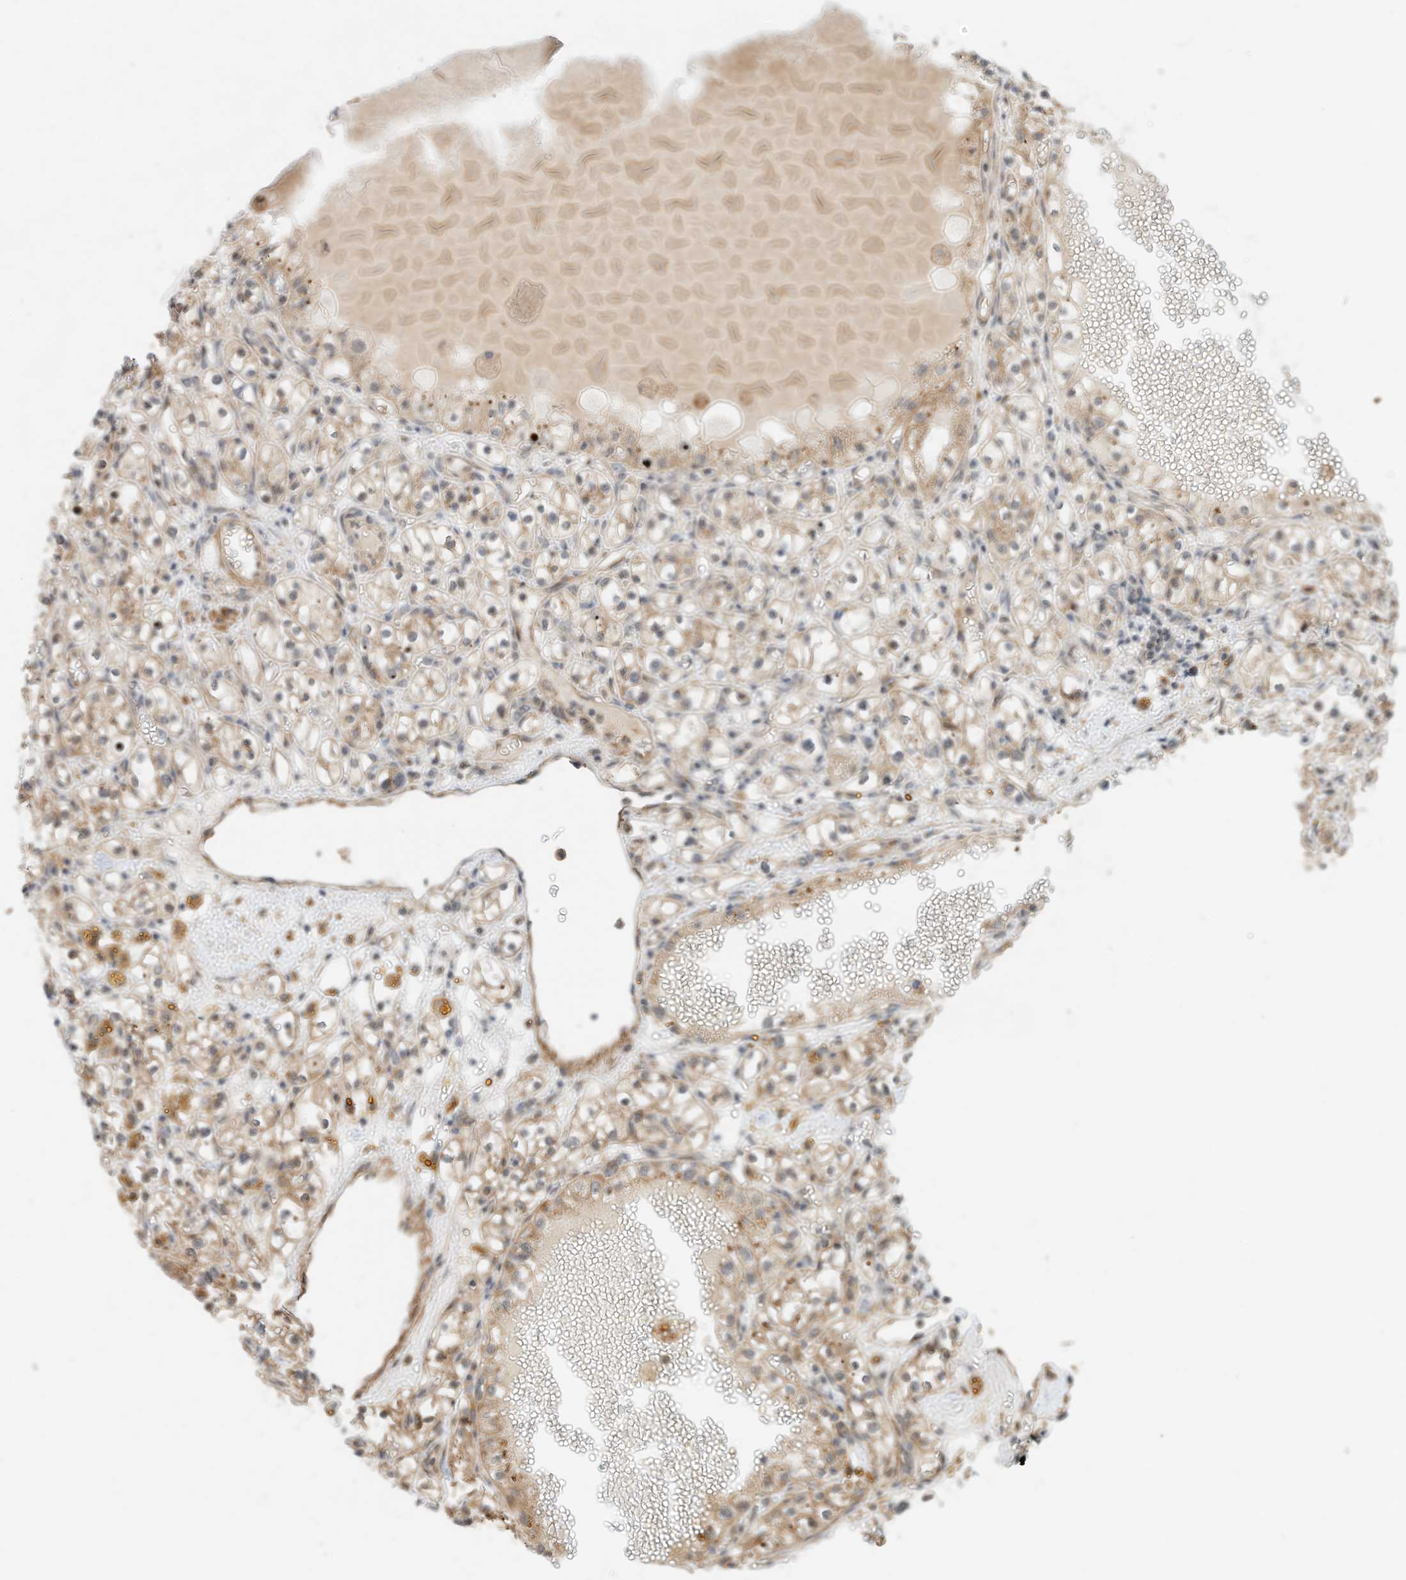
{"staining": {"intensity": "moderate", "quantity": ">75%", "location": "cytoplasmic/membranous"}, "tissue": "renal cancer", "cell_type": "Tumor cells", "image_type": "cancer", "snomed": [{"axis": "morphology", "description": "Adenocarcinoma, NOS"}, {"axis": "topography", "description": "Kidney"}], "caption": "Adenocarcinoma (renal) stained with a protein marker displays moderate staining in tumor cells.", "gene": "CPAMD8", "patient": {"sex": "male", "age": 56}}